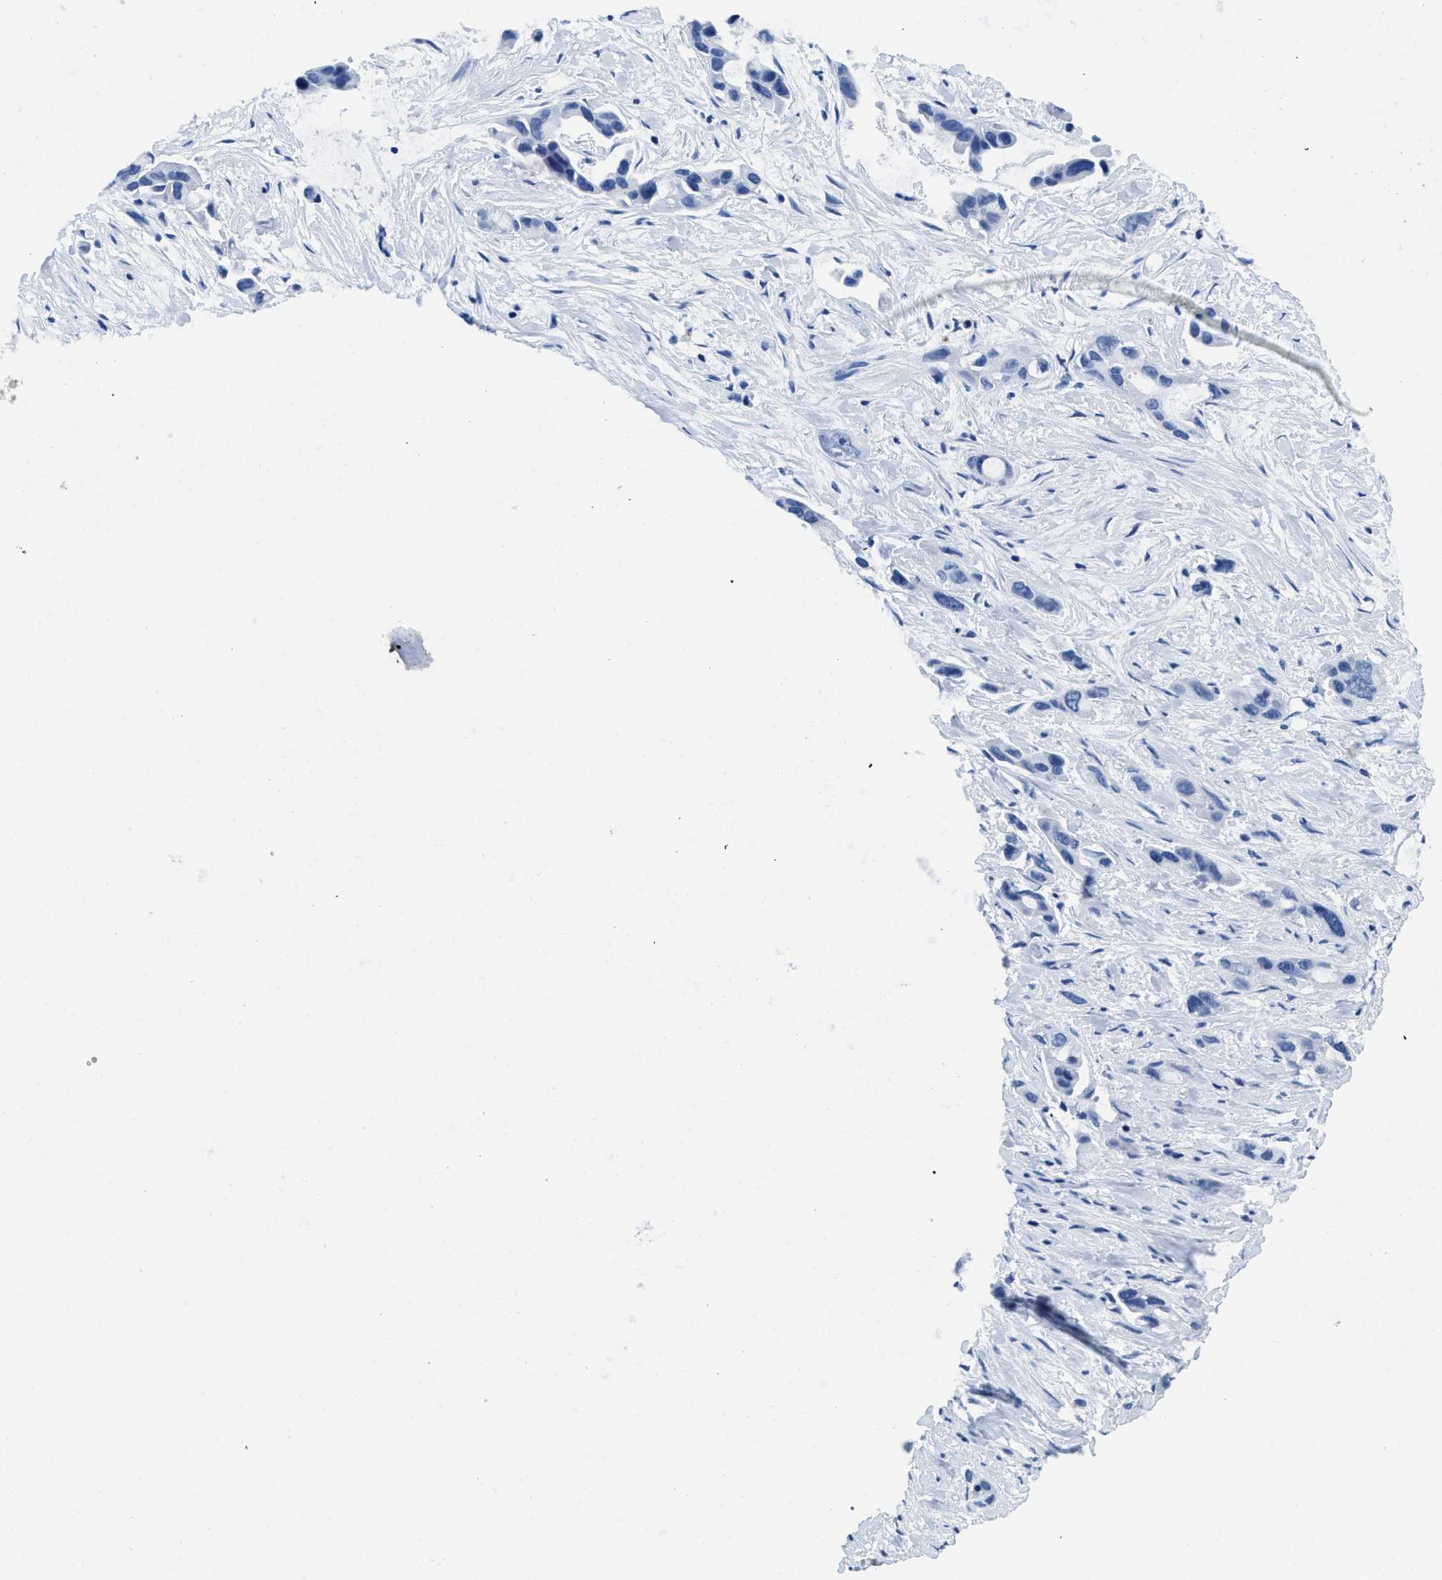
{"staining": {"intensity": "negative", "quantity": "none", "location": "none"}, "tissue": "pancreatic cancer", "cell_type": "Tumor cells", "image_type": "cancer", "snomed": [{"axis": "morphology", "description": "Adenocarcinoma, NOS"}, {"axis": "topography", "description": "Pancreas"}], "caption": "A high-resolution histopathology image shows IHC staining of pancreatic adenocarcinoma, which demonstrates no significant staining in tumor cells.", "gene": "ITGA2B", "patient": {"sex": "male", "age": 53}}